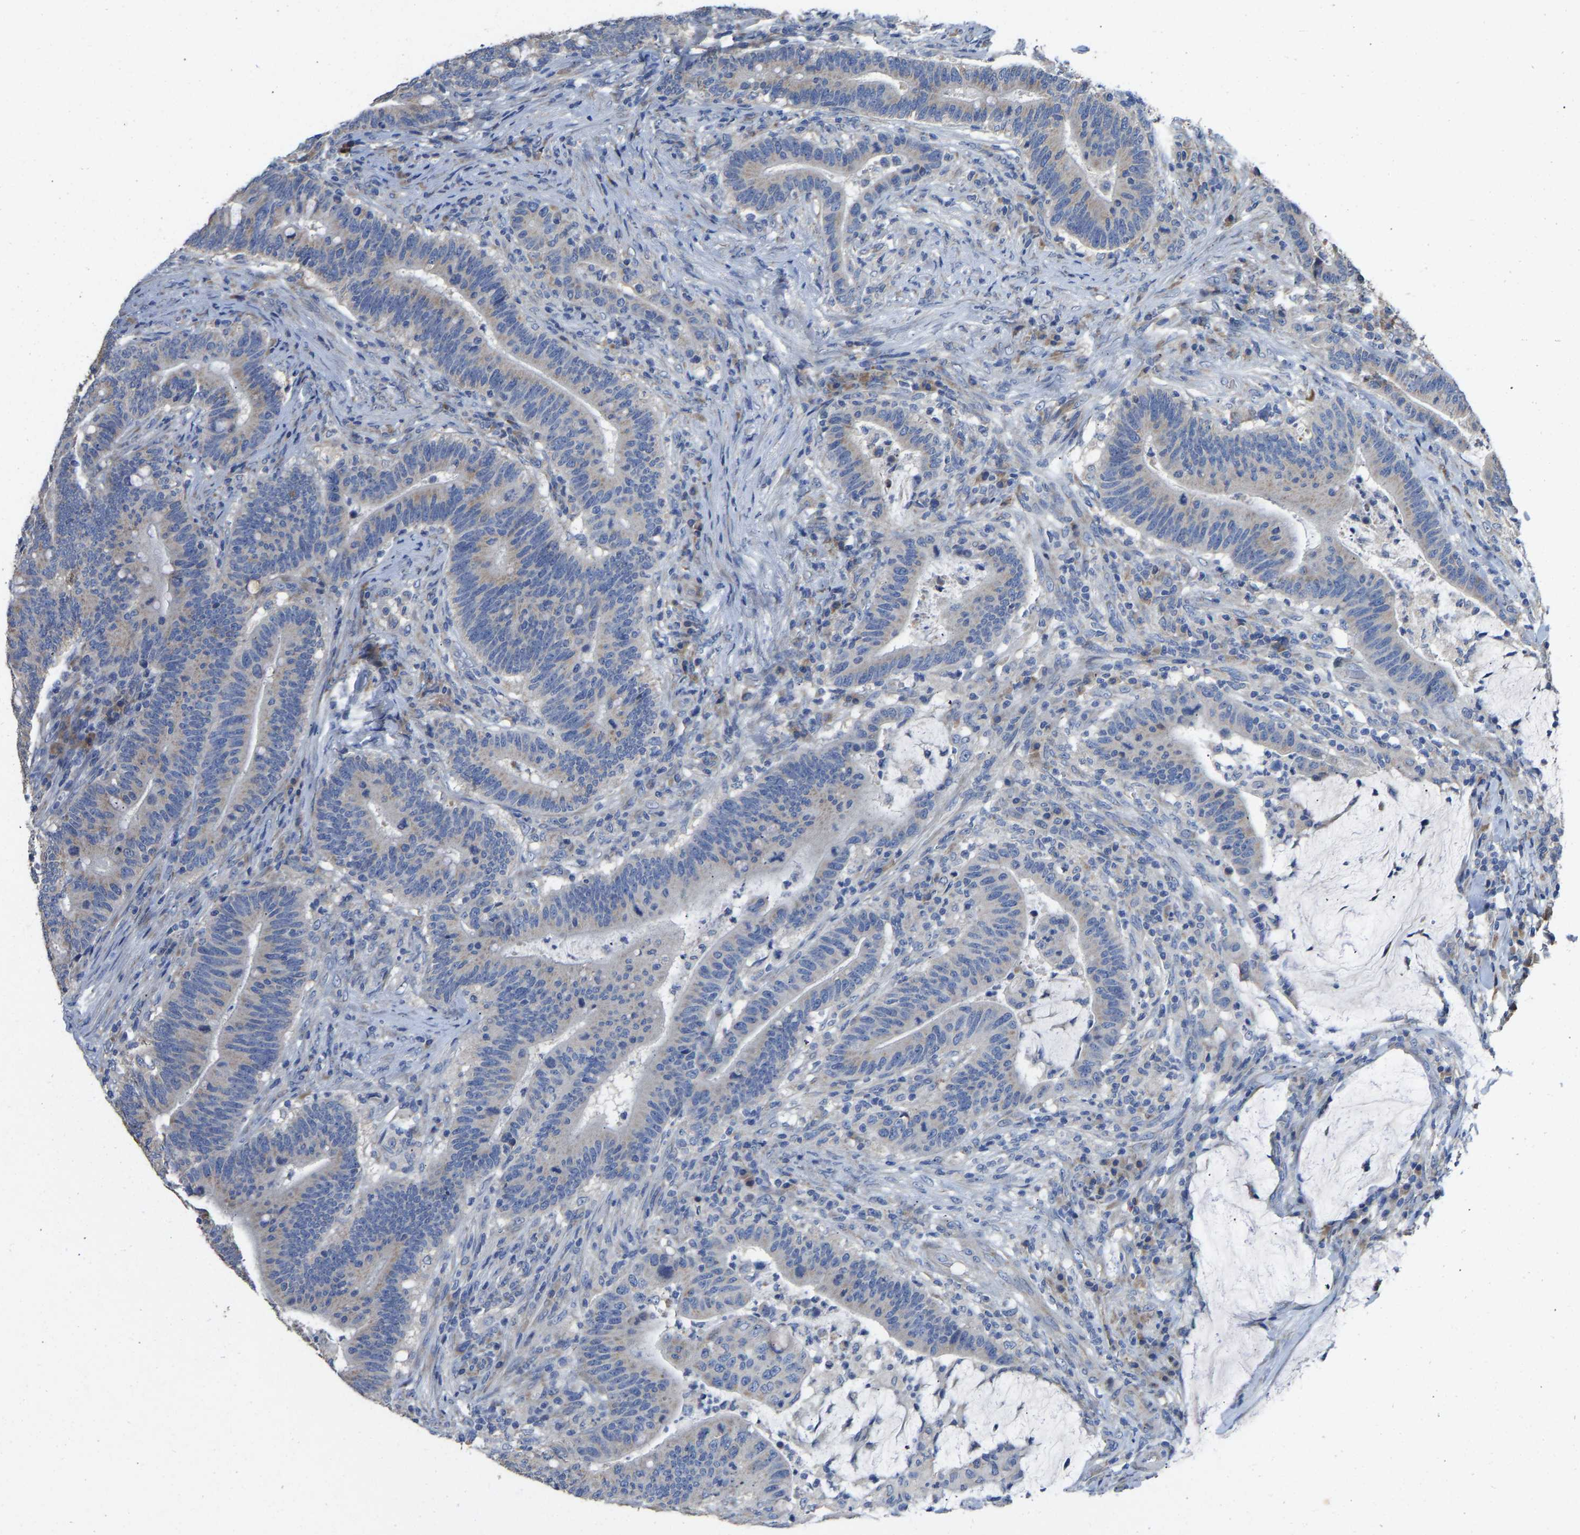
{"staining": {"intensity": "negative", "quantity": "none", "location": "none"}, "tissue": "colorectal cancer", "cell_type": "Tumor cells", "image_type": "cancer", "snomed": [{"axis": "morphology", "description": "Normal tissue, NOS"}, {"axis": "morphology", "description": "Adenocarcinoma, NOS"}, {"axis": "topography", "description": "Colon"}], "caption": "DAB (3,3'-diaminobenzidine) immunohistochemical staining of human colorectal adenocarcinoma demonstrates no significant expression in tumor cells.", "gene": "TMEM150A", "patient": {"sex": "female", "age": 66}}